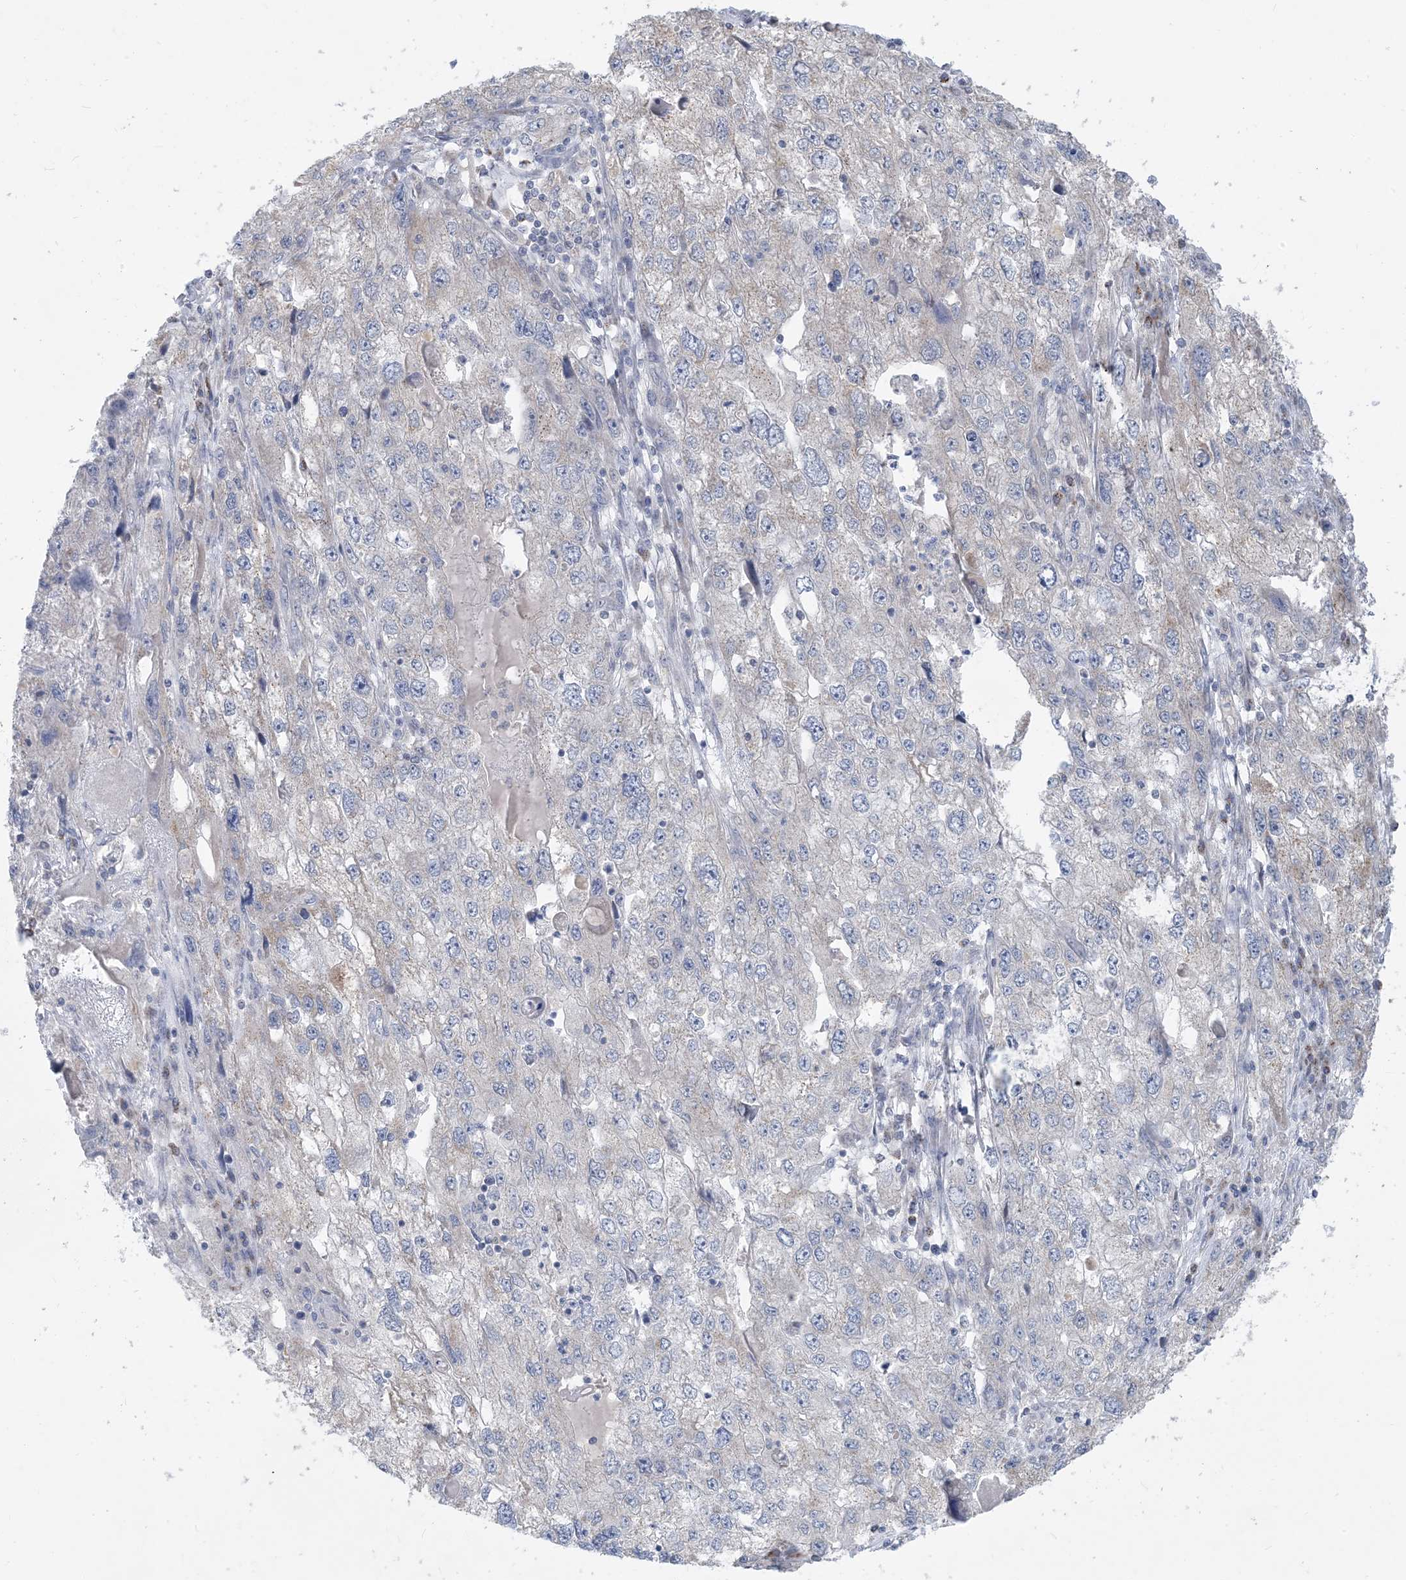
{"staining": {"intensity": "negative", "quantity": "none", "location": "none"}, "tissue": "endometrial cancer", "cell_type": "Tumor cells", "image_type": "cancer", "snomed": [{"axis": "morphology", "description": "Adenocarcinoma, NOS"}, {"axis": "topography", "description": "Endometrium"}], "caption": "Immunohistochemistry (IHC) of human adenocarcinoma (endometrial) displays no staining in tumor cells.", "gene": "CCDC14", "patient": {"sex": "female", "age": 49}}